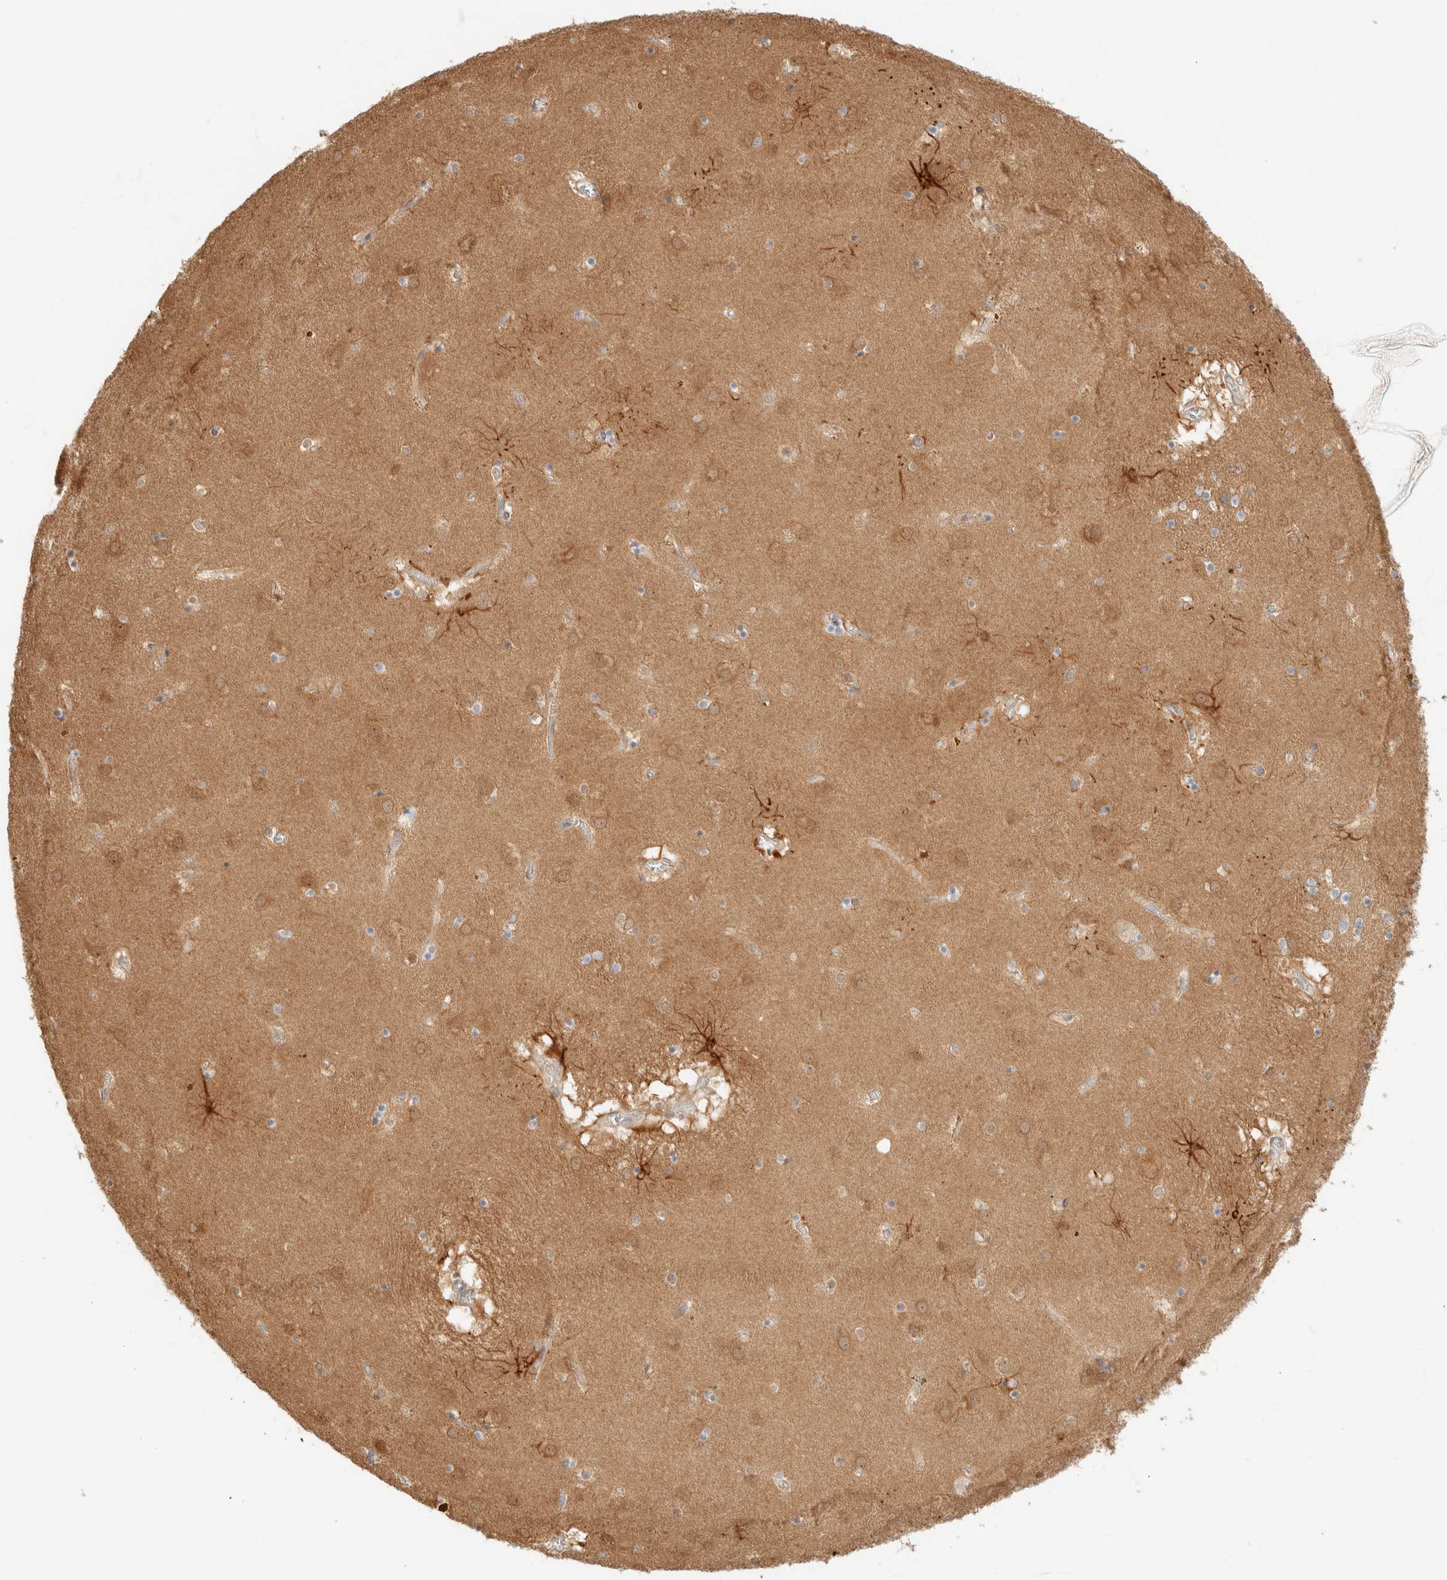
{"staining": {"intensity": "weak", "quantity": "<25%", "location": "cytoplasmic/membranous"}, "tissue": "caudate", "cell_type": "Glial cells", "image_type": "normal", "snomed": [{"axis": "morphology", "description": "Normal tissue, NOS"}, {"axis": "topography", "description": "Lateral ventricle wall"}], "caption": "This is an immunohistochemistry micrograph of normal caudate. There is no expression in glial cells.", "gene": "GPI", "patient": {"sex": "male", "age": 70}}